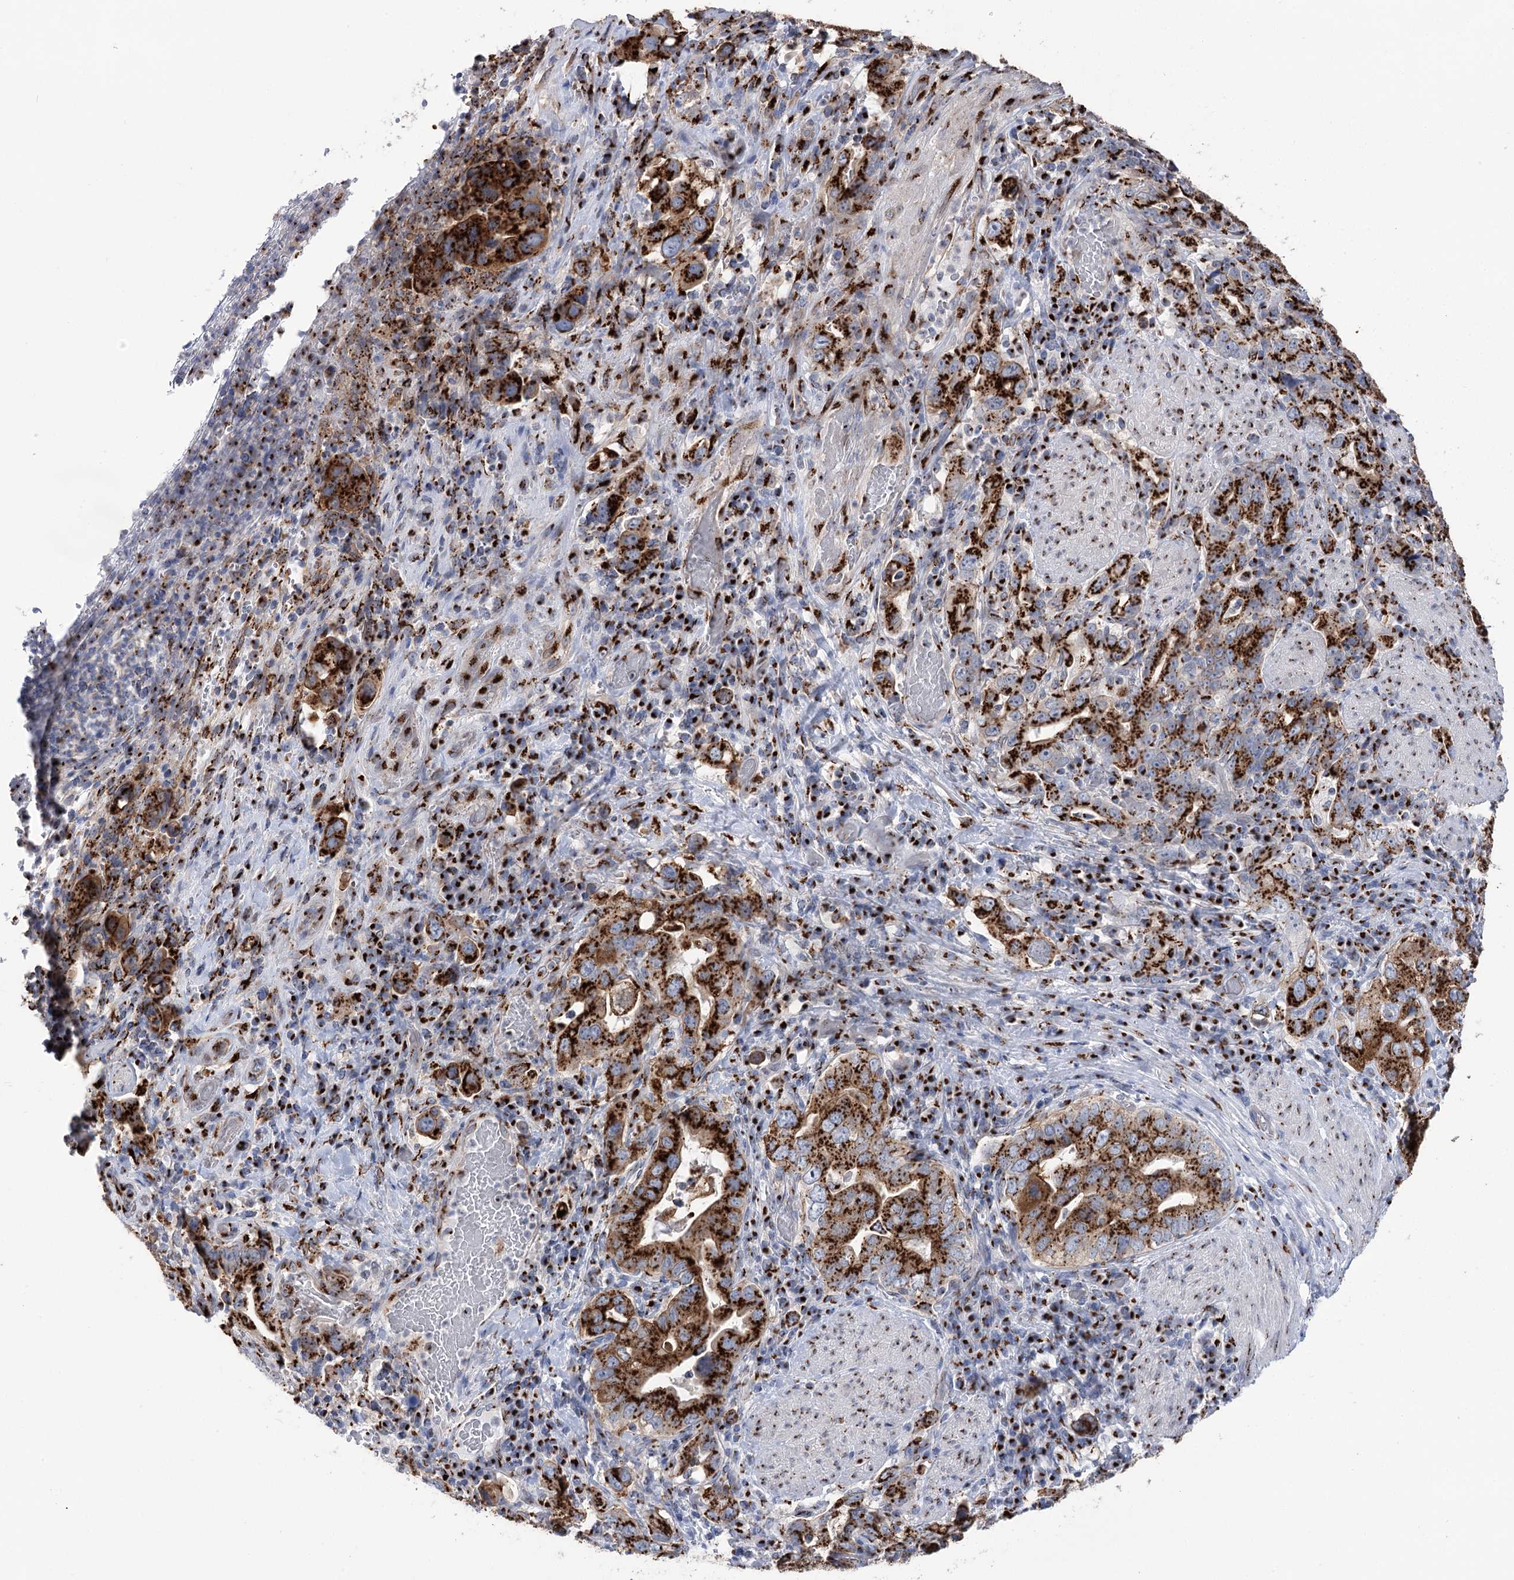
{"staining": {"intensity": "strong", "quantity": ">75%", "location": "cytoplasmic/membranous"}, "tissue": "stomach cancer", "cell_type": "Tumor cells", "image_type": "cancer", "snomed": [{"axis": "morphology", "description": "Adenocarcinoma, NOS"}, {"axis": "topography", "description": "Stomach, upper"}], "caption": "Immunohistochemistry (IHC) of stomach cancer (adenocarcinoma) exhibits high levels of strong cytoplasmic/membranous staining in approximately >75% of tumor cells. (Brightfield microscopy of DAB IHC at high magnification).", "gene": "TMEM165", "patient": {"sex": "male", "age": 62}}